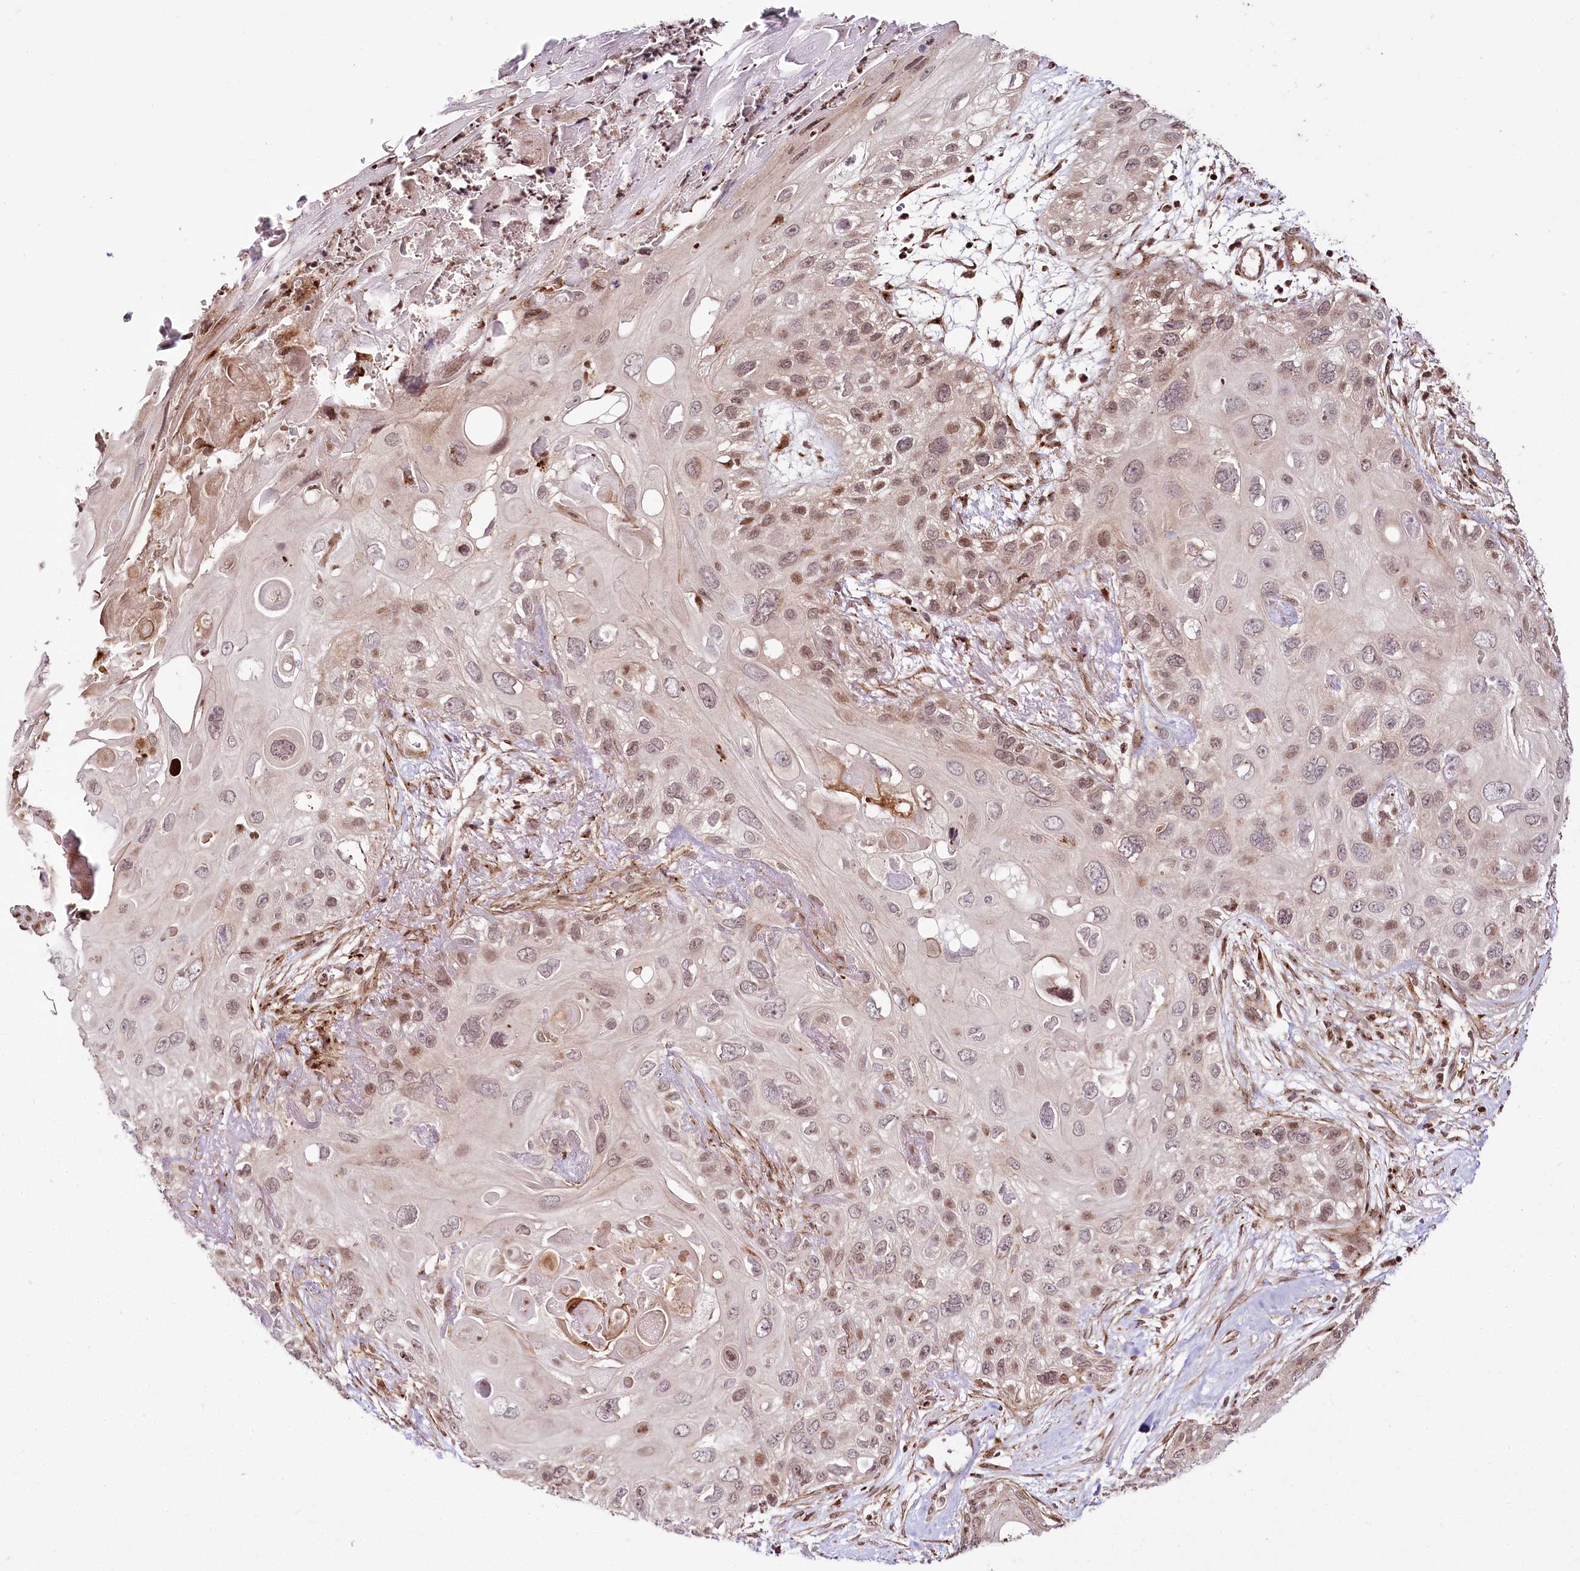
{"staining": {"intensity": "weak", "quantity": "25%-75%", "location": "nuclear"}, "tissue": "skin cancer", "cell_type": "Tumor cells", "image_type": "cancer", "snomed": [{"axis": "morphology", "description": "Normal tissue, NOS"}, {"axis": "morphology", "description": "Squamous cell carcinoma, NOS"}, {"axis": "topography", "description": "Skin"}], "caption": "A brown stain labels weak nuclear staining of a protein in human skin cancer tumor cells.", "gene": "HOXC8", "patient": {"sex": "male", "age": 72}}